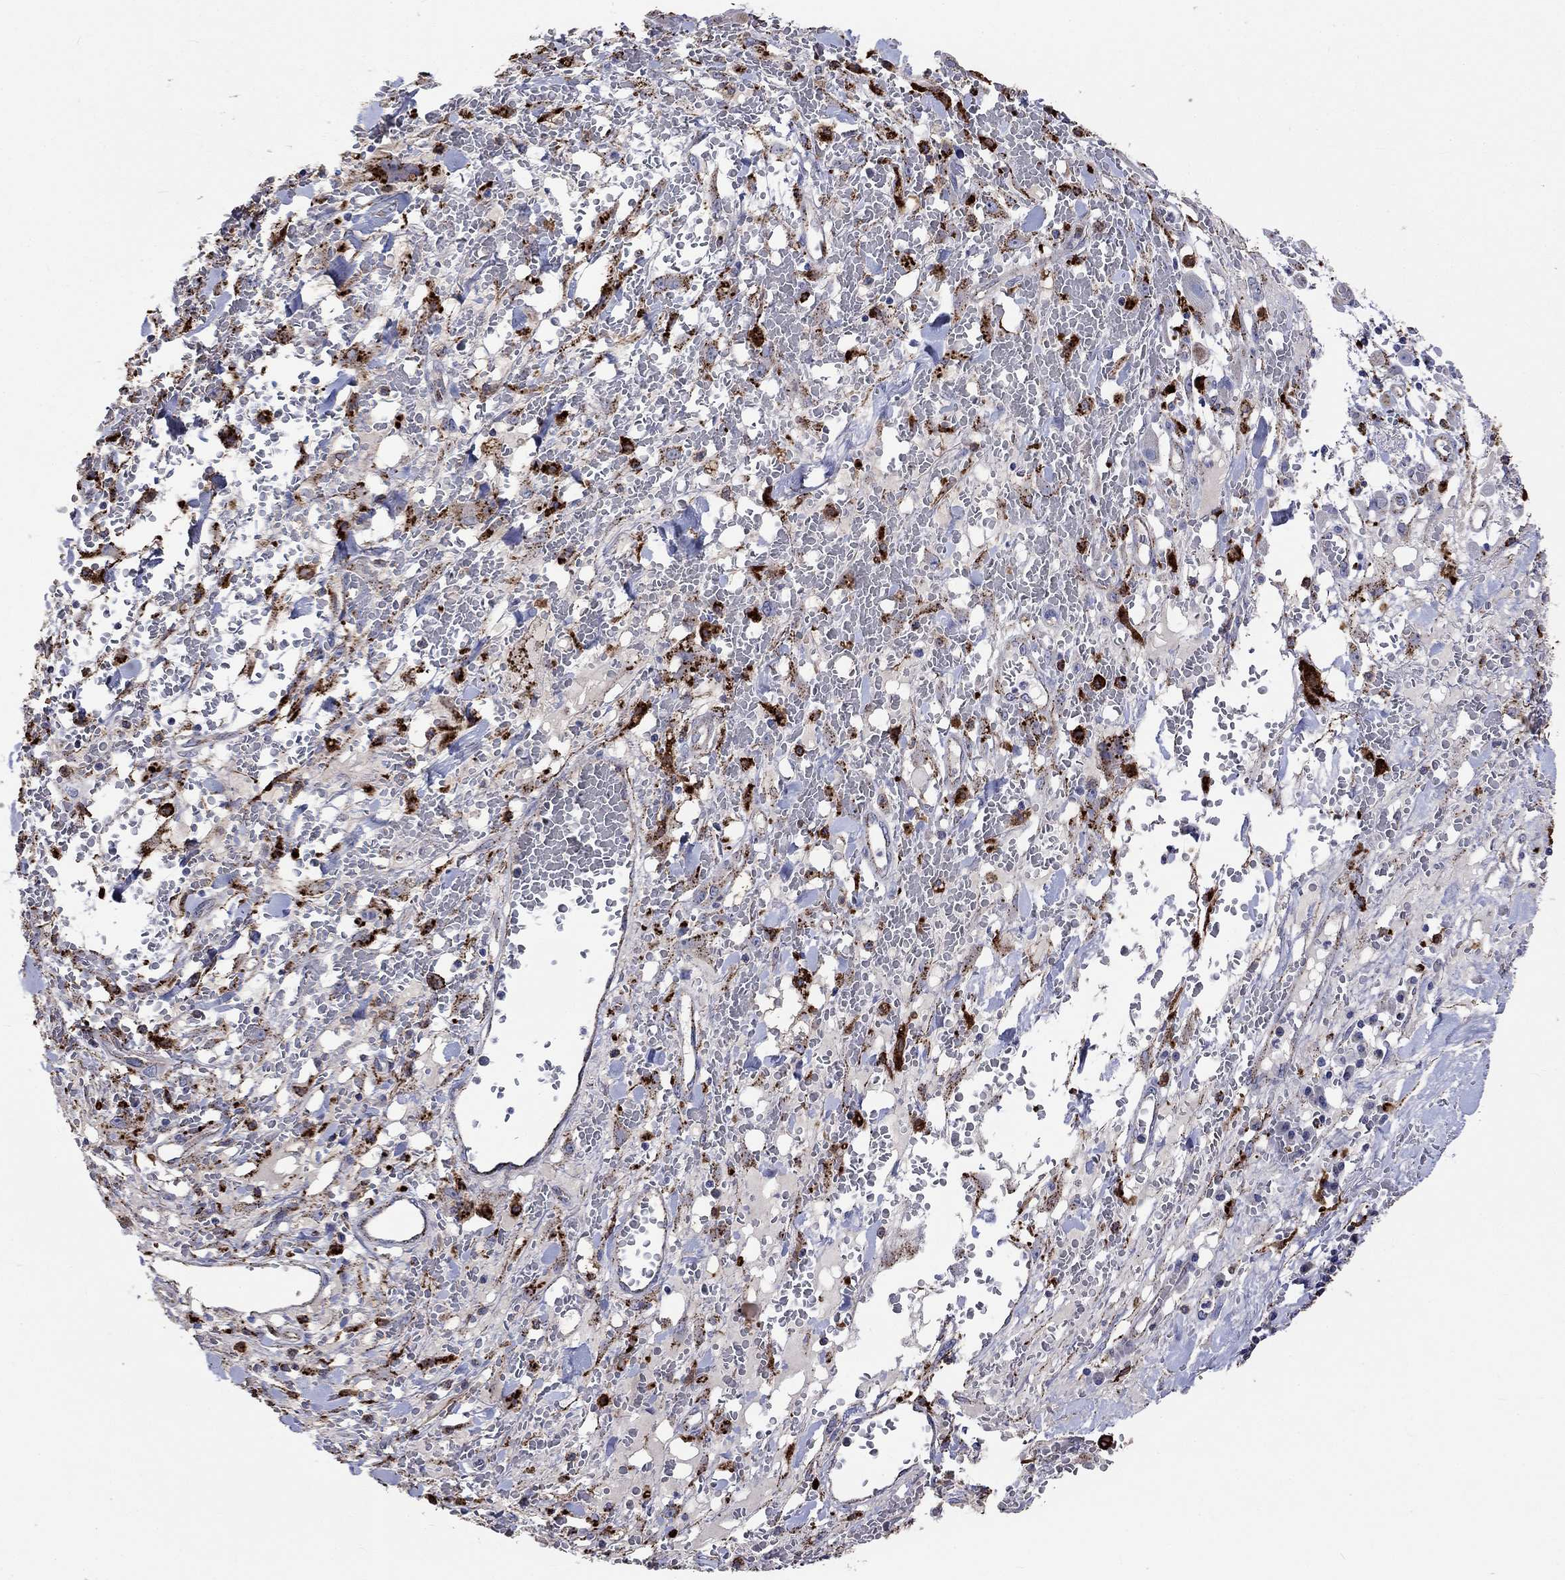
{"staining": {"intensity": "strong", "quantity": ">75%", "location": "cytoplasmic/membranous"}, "tissue": "melanoma", "cell_type": "Tumor cells", "image_type": "cancer", "snomed": [{"axis": "morphology", "description": "Malignant melanoma, NOS"}, {"axis": "topography", "description": "Skin"}], "caption": "The micrograph demonstrates staining of melanoma, revealing strong cytoplasmic/membranous protein positivity (brown color) within tumor cells.", "gene": "CTSB", "patient": {"sex": "female", "age": 91}}